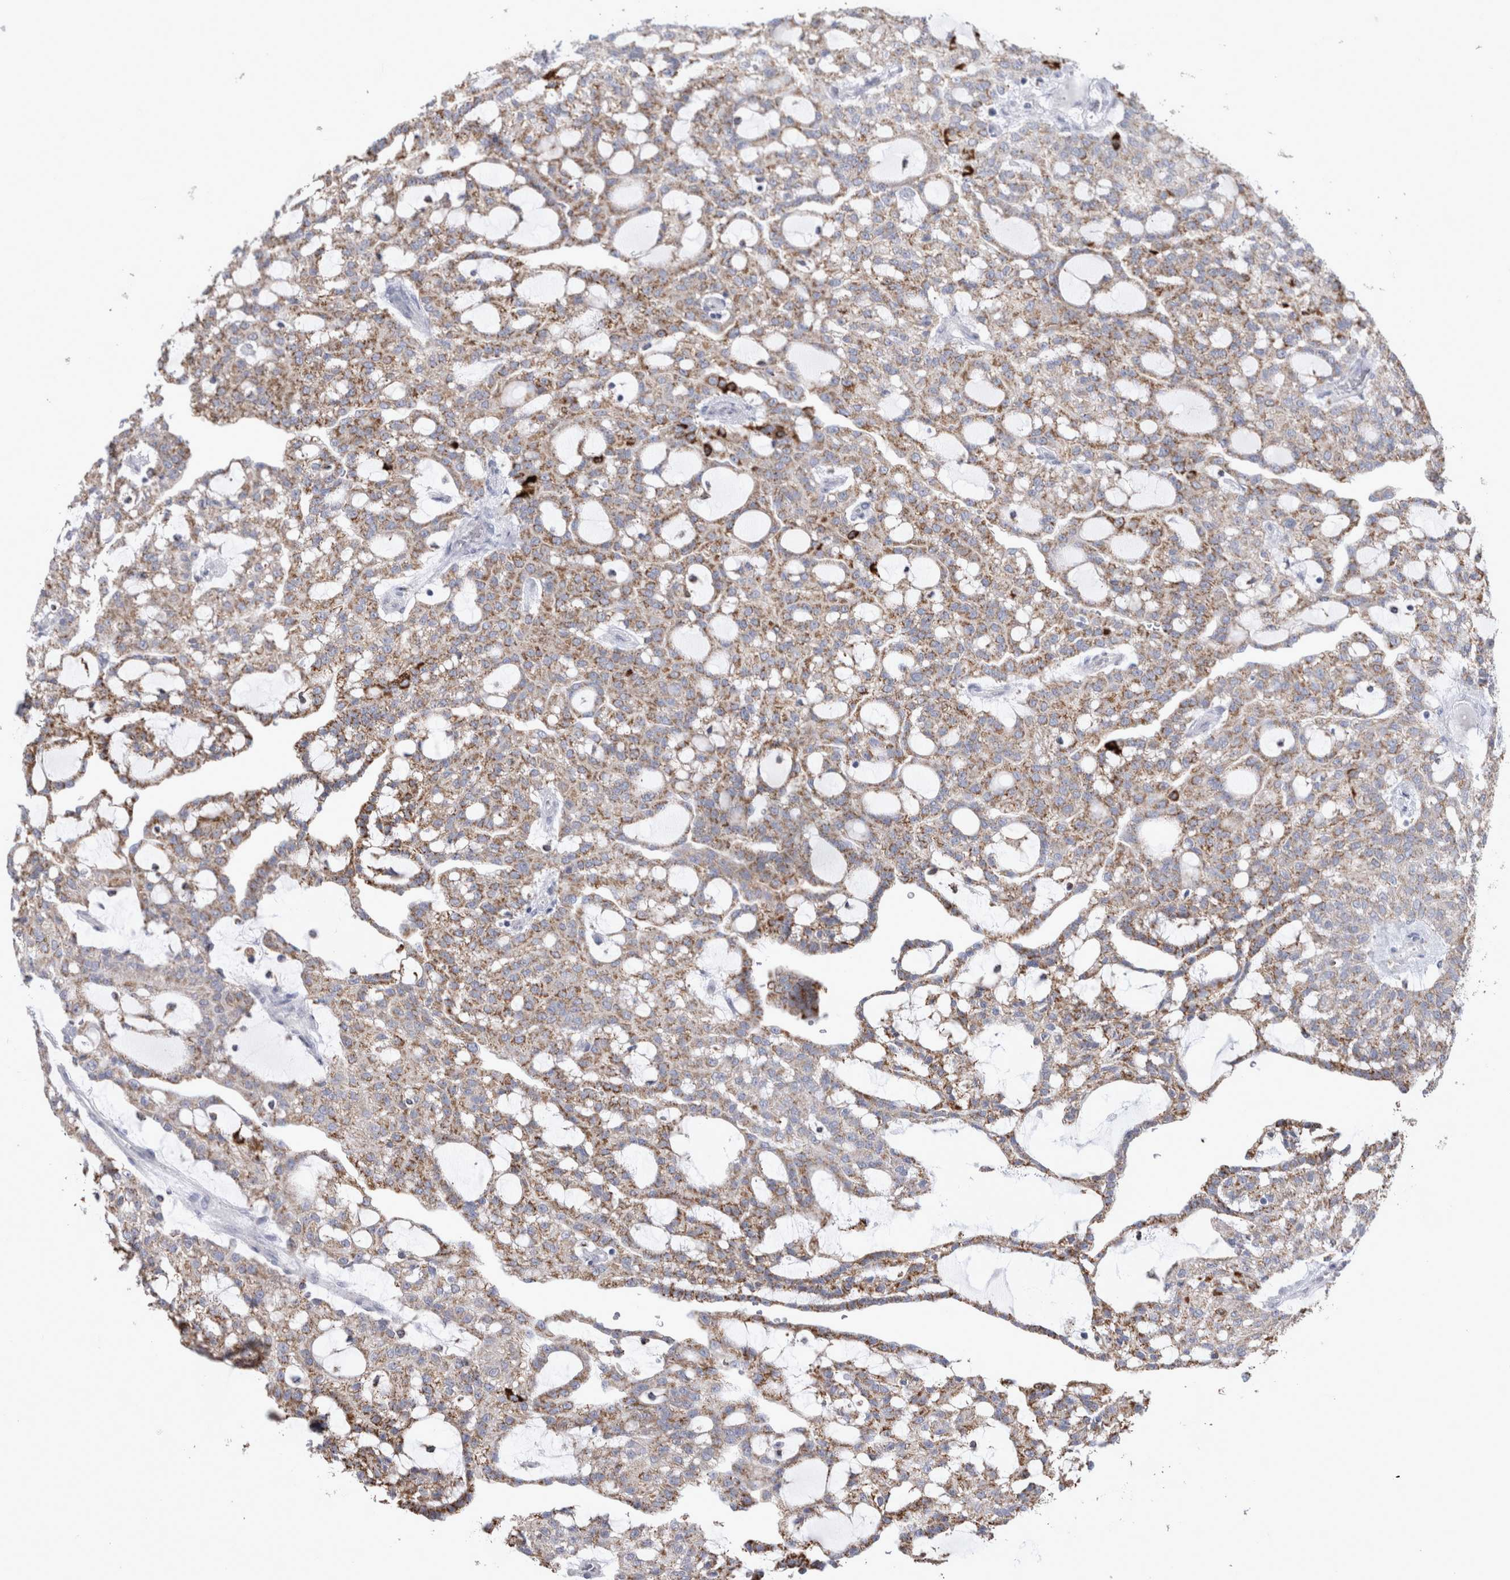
{"staining": {"intensity": "weak", "quantity": ">75%", "location": "cytoplasmic/membranous"}, "tissue": "renal cancer", "cell_type": "Tumor cells", "image_type": "cancer", "snomed": [{"axis": "morphology", "description": "Adenocarcinoma, NOS"}, {"axis": "topography", "description": "Kidney"}], "caption": "Human renal cancer (adenocarcinoma) stained with a brown dye shows weak cytoplasmic/membranous positive staining in about >75% of tumor cells.", "gene": "GATM", "patient": {"sex": "female", "age": 69}}